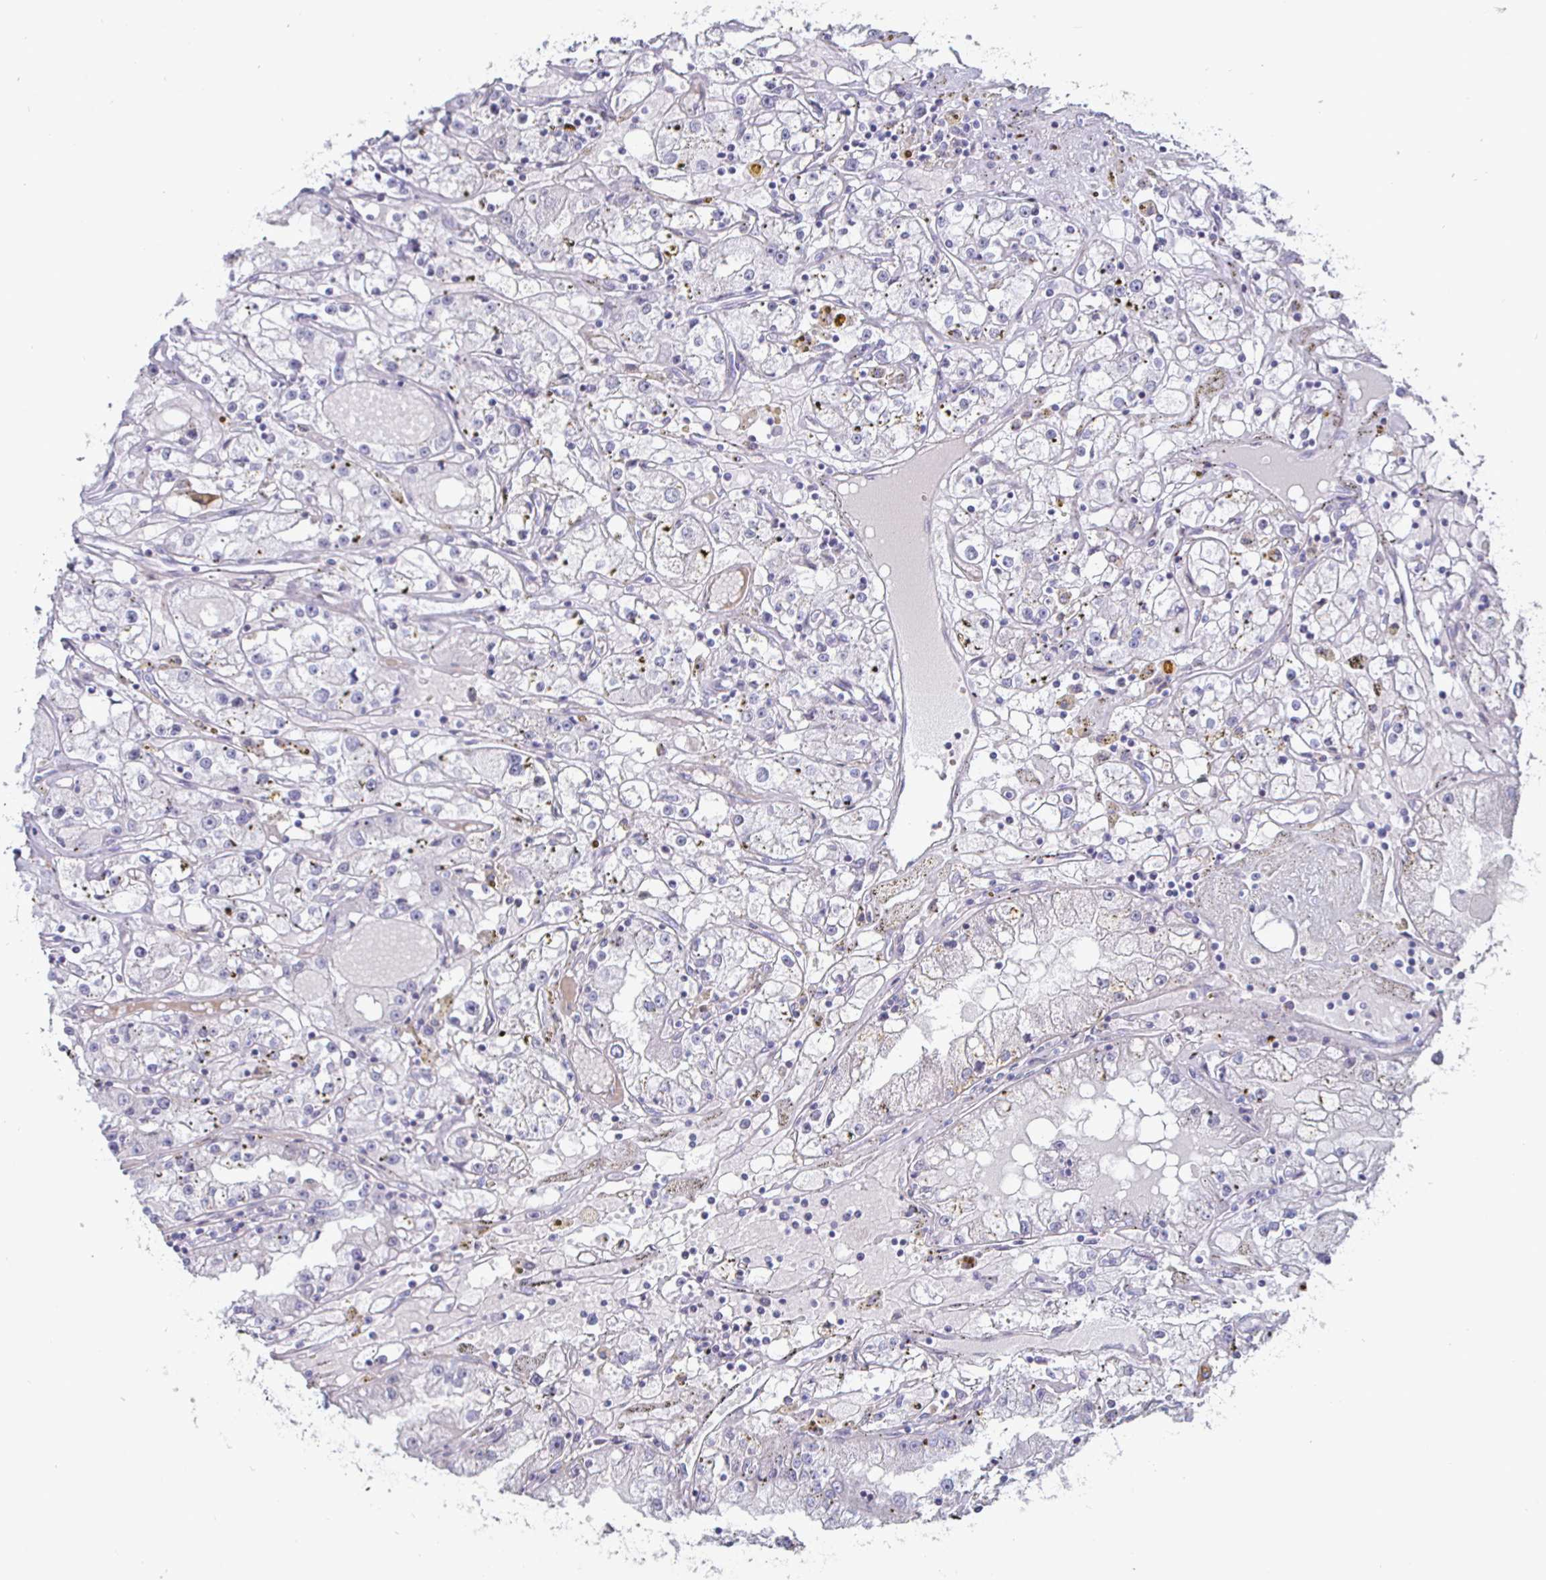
{"staining": {"intensity": "negative", "quantity": "none", "location": "none"}, "tissue": "renal cancer", "cell_type": "Tumor cells", "image_type": "cancer", "snomed": [{"axis": "morphology", "description": "Adenocarcinoma, NOS"}, {"axis": "topography", "description": "Kidney"}], "caption": "Tumor cells are negative for brown protein staining in adenocarcinoma (renal).", "gene": "DMRTB1", "patient": {"sex": "male", "age": 56}}